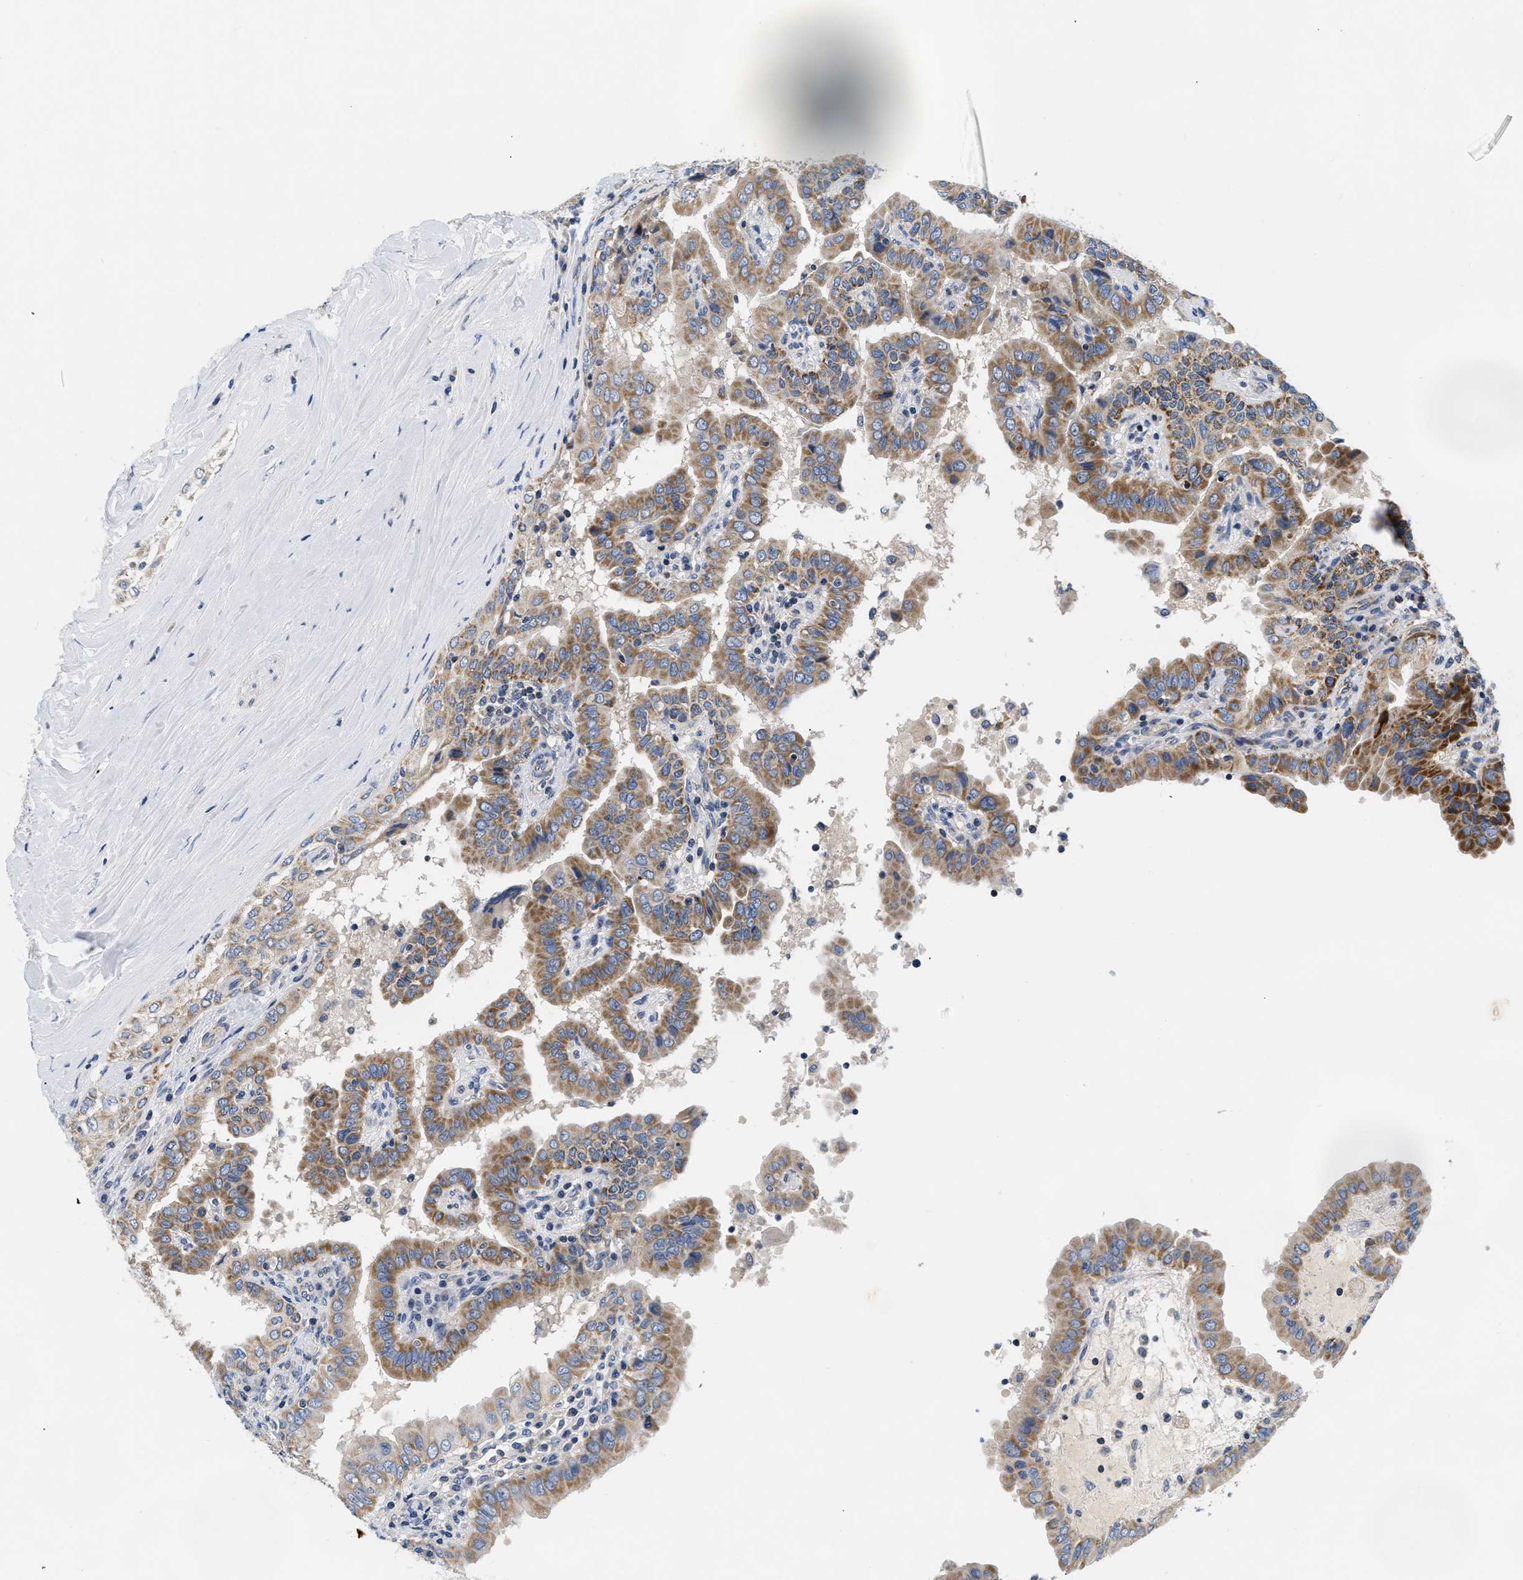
{"staining": {"intensity": "moderate", "quantity": ">75%", "location": "cytoplasmic/membranous"}, "tissue": "thyroid cancer", "cell_type": "Tumor cells", "image_type": "cancer", "snomed": [{"axis": "morphology", "description": "Papillary adenocarcinoma, NOS"}, {"axis": "topography", "description": "Thyroid gland"}], "caption": "Papillary adenocarcinoma (thyroid) was stained to show a protein in brown. There is medium levels of moderate cytoplasmic/membranous expression in approximately >75% of tumor cells.", "gene": "PDP1", "patient": {"sex": "male", "age": 33}}